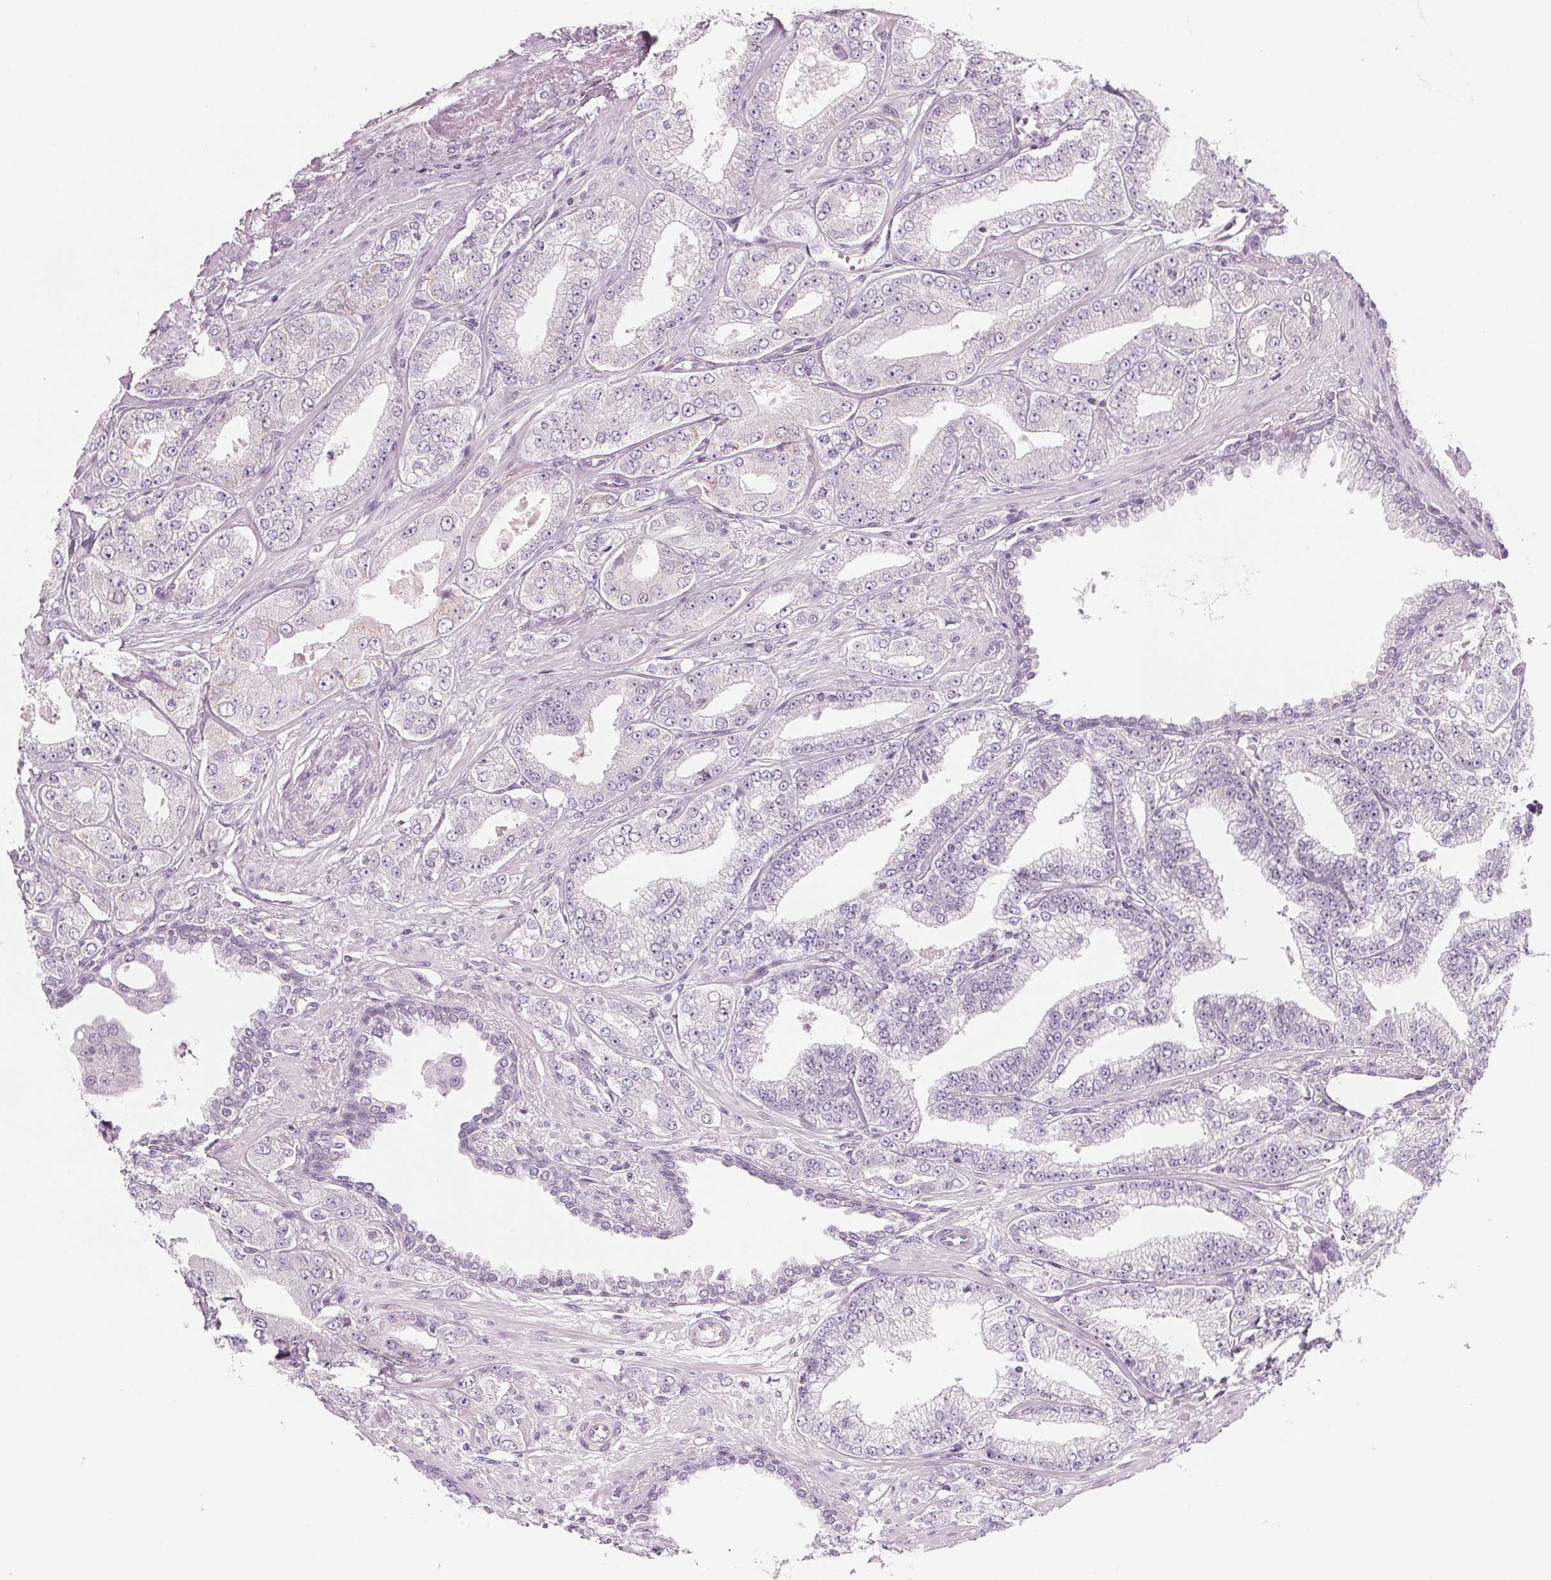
{"staining": {"intensity": "negative", "quantity": "none", "location": "none"}, "tissue": "prostate cancer", "cell_type": "Tumor cells", "image_type": "cancer", "snomed": [{"axis": "morphology", "description": "Adenocarcinoma, Low grade"}, {"axis": "topography", "description": "Prostate"}], "caption": "Tumor cells are negative for protein expression in human prostate low-grade adenocarcinoma.", "gene": "IL17C", "patient": {"sex": "male", "age": 60}}